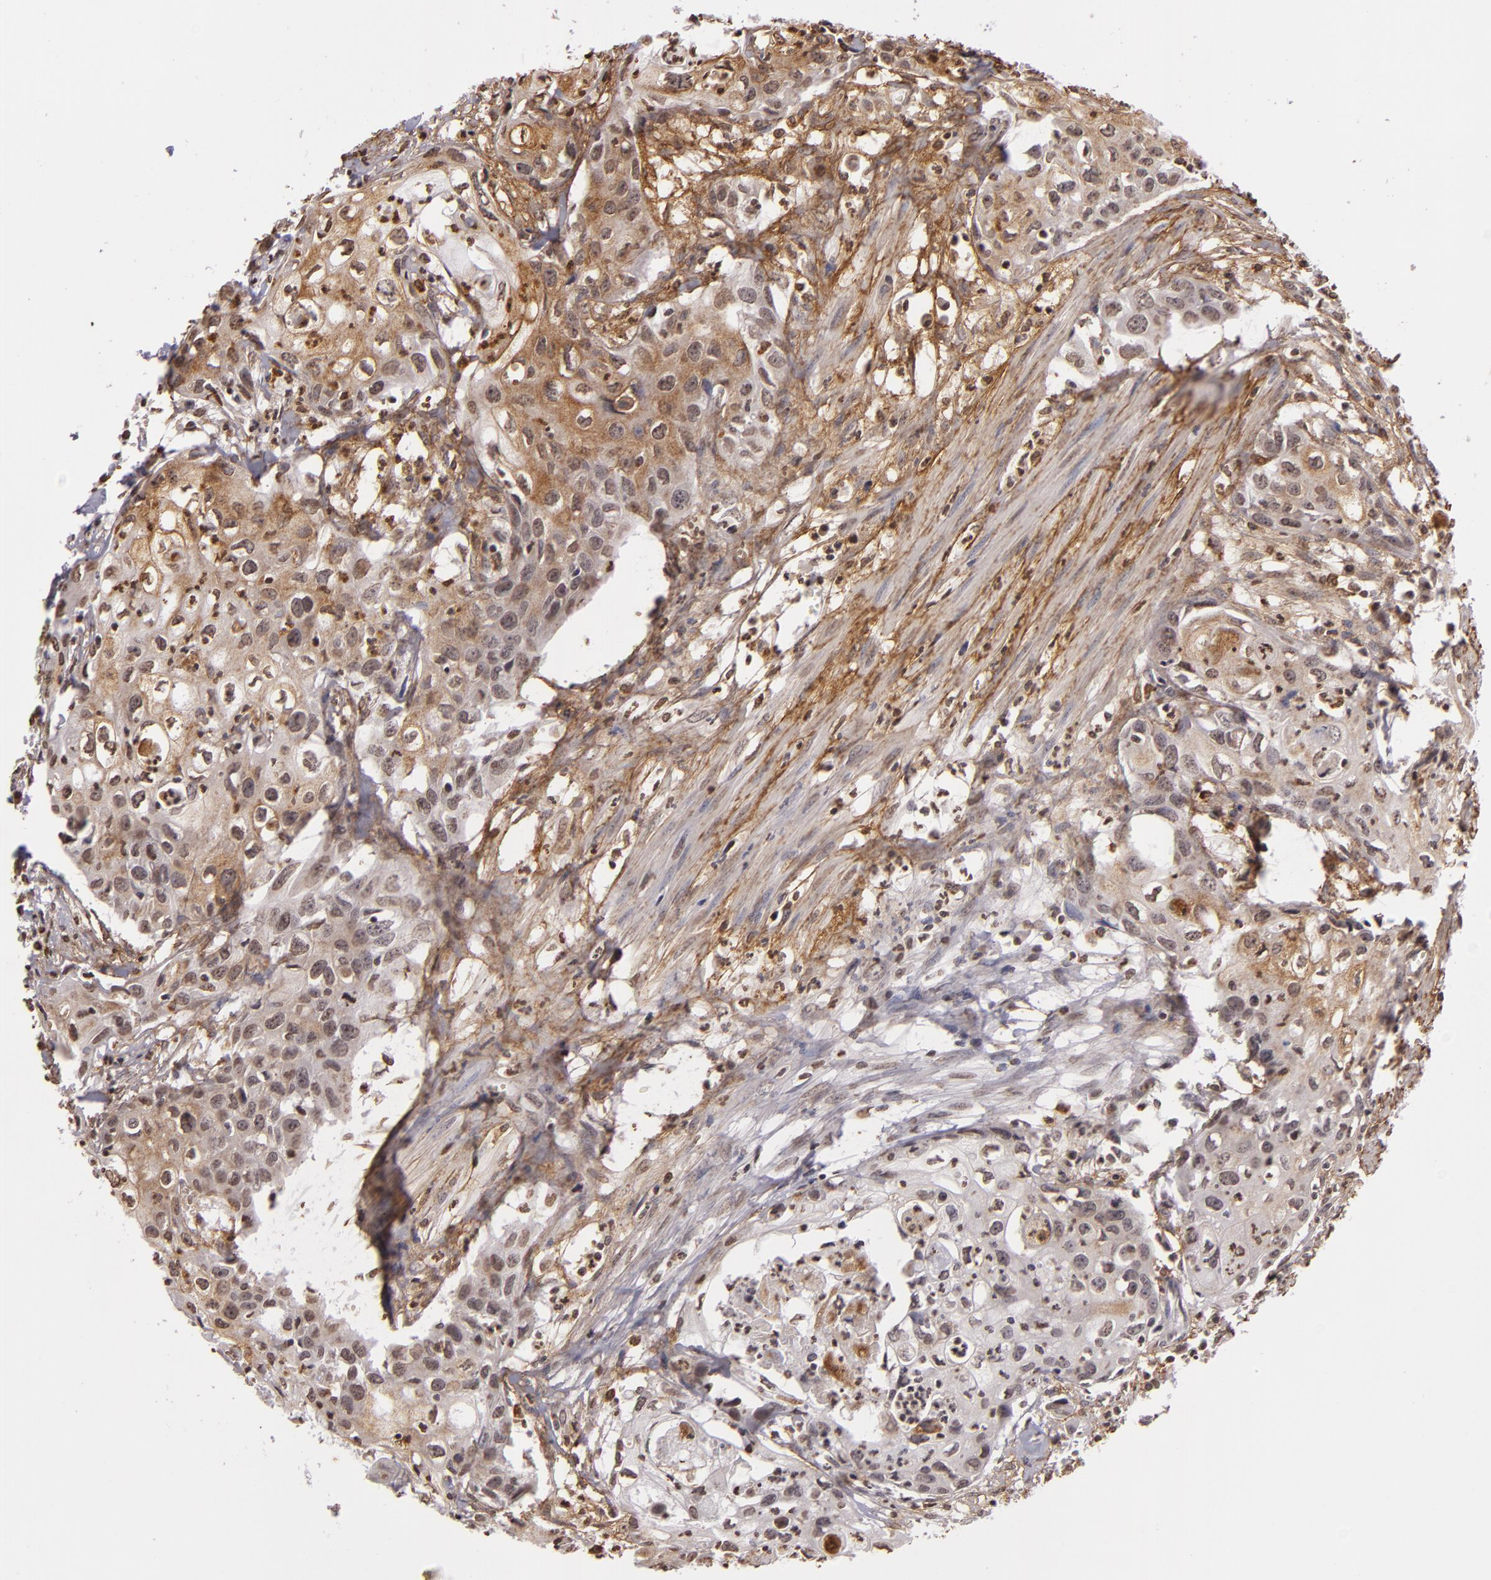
{"staining": {"intensity": "weak", "quantity": "<25%", "location": "nuclear"}, "tissue": "urothelial cancer", "cell_type": "Tumor cells", "image_type": "cancer", "snomed": [{"axis": "morphology", "description": "Urothelial carcinoma, High grade"}, {"axis": "topography", "description": "Urinary bladder"}], "caption": "This is an immunohistochemistry micrograph of human urothelial cancer. There is no expression in tumor cells.", "gene": "THRB", "patient": {"sex": "male", "age": 54}}